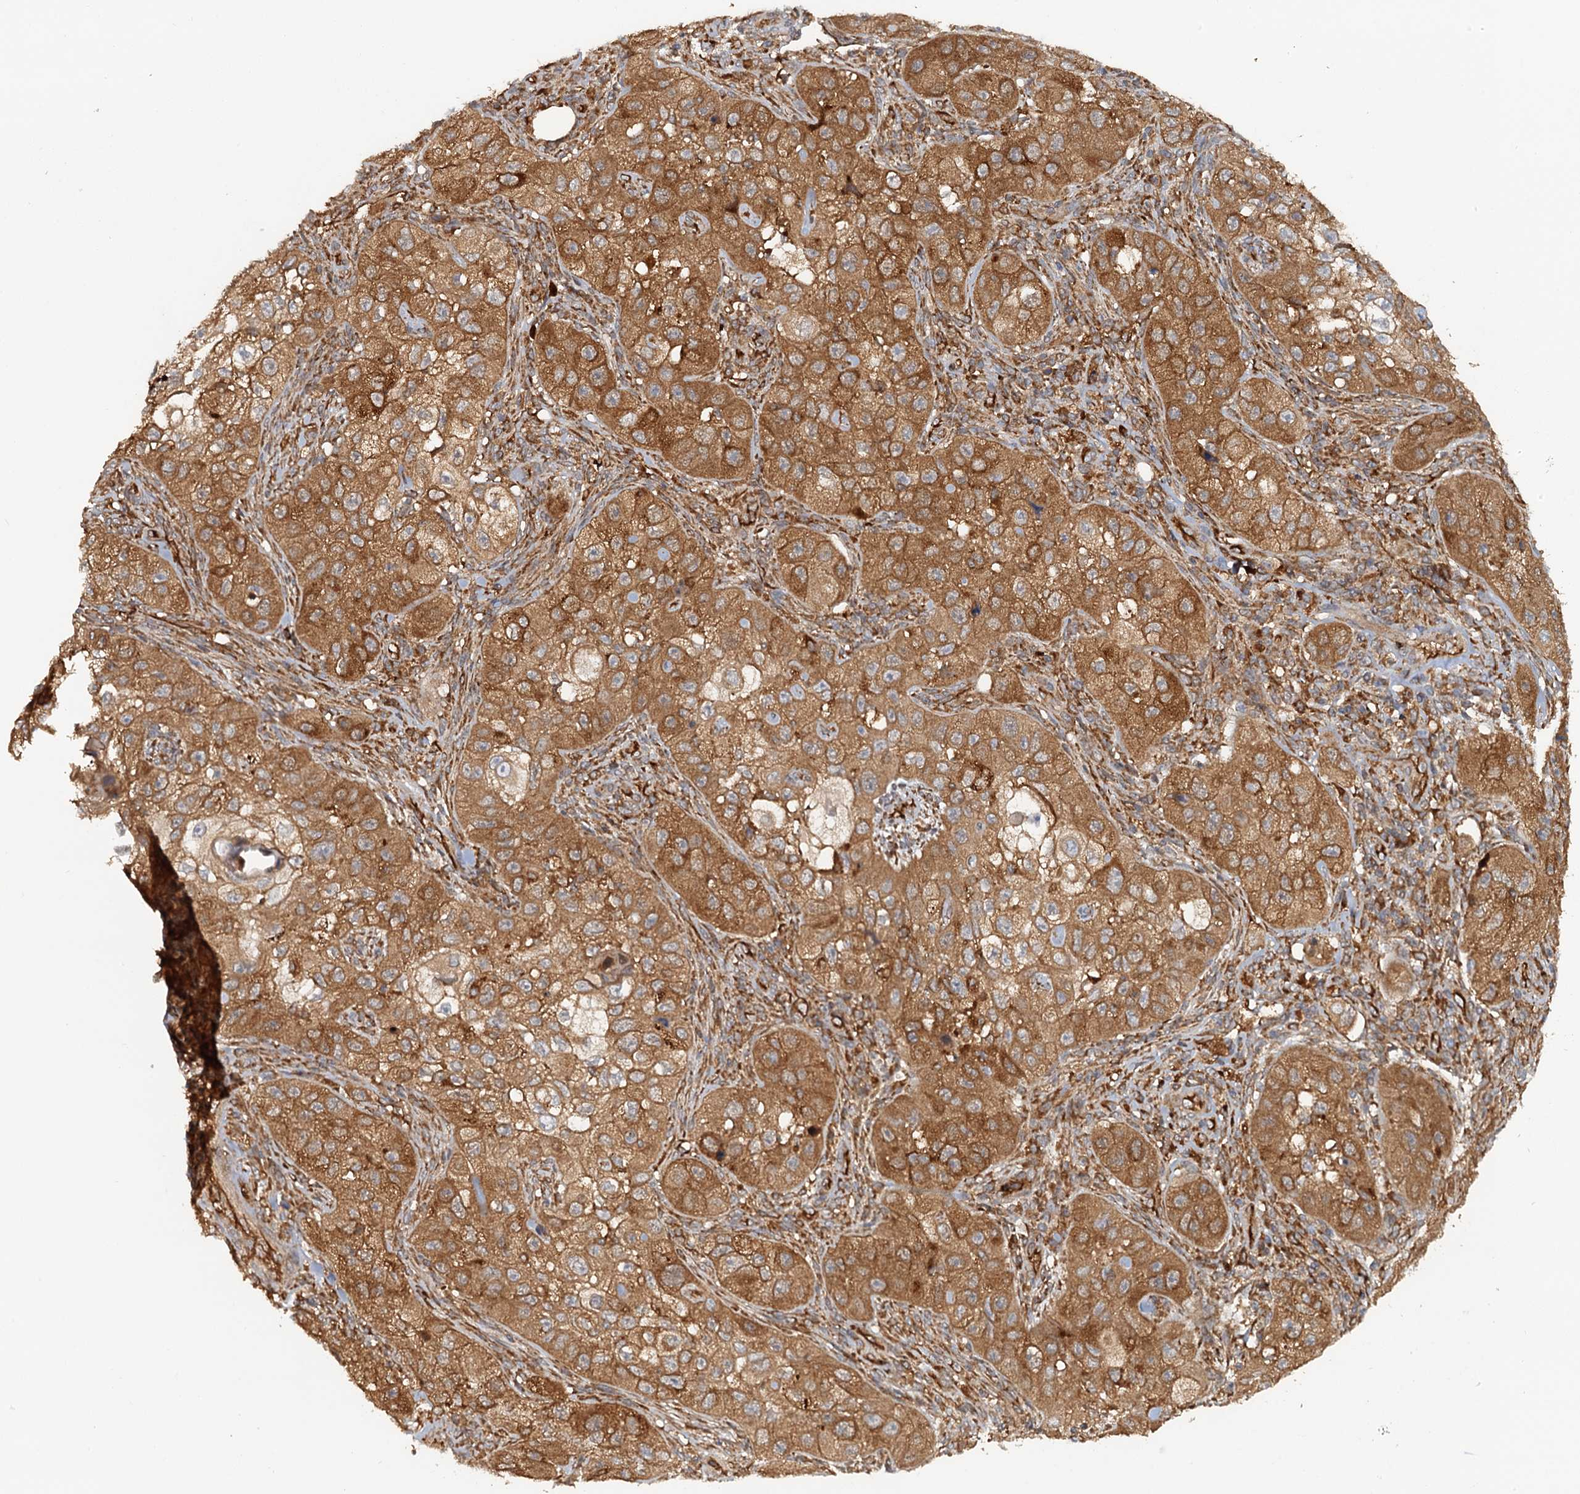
{"staining": {"intensity": "moderate", "quantity": ">75%", "location": "cytoplasmic/membranous"}, "tissue": "skin cancer", "cell_type": "Tumor cells", "image_type": "cancer", "snomed": [{"axis": "morphology", "description": "Squamous cell carcinoma, NOS"}, {"axis": "topography", "description": "Skin"}, {"axis": "topography", "description": "Subcutis"}], "caption": "Moderate cytoplasmic/membranous protein expression is seen in about >75% of tumor cells in squamous cell carcinoma (skin). (DAB (3,3'-diaminobenzidine) IHC, brown staining for protein, blue staining for nuclei).", "gene": "NIPAL3", "patient": {"sex": "male", "age": 73}}